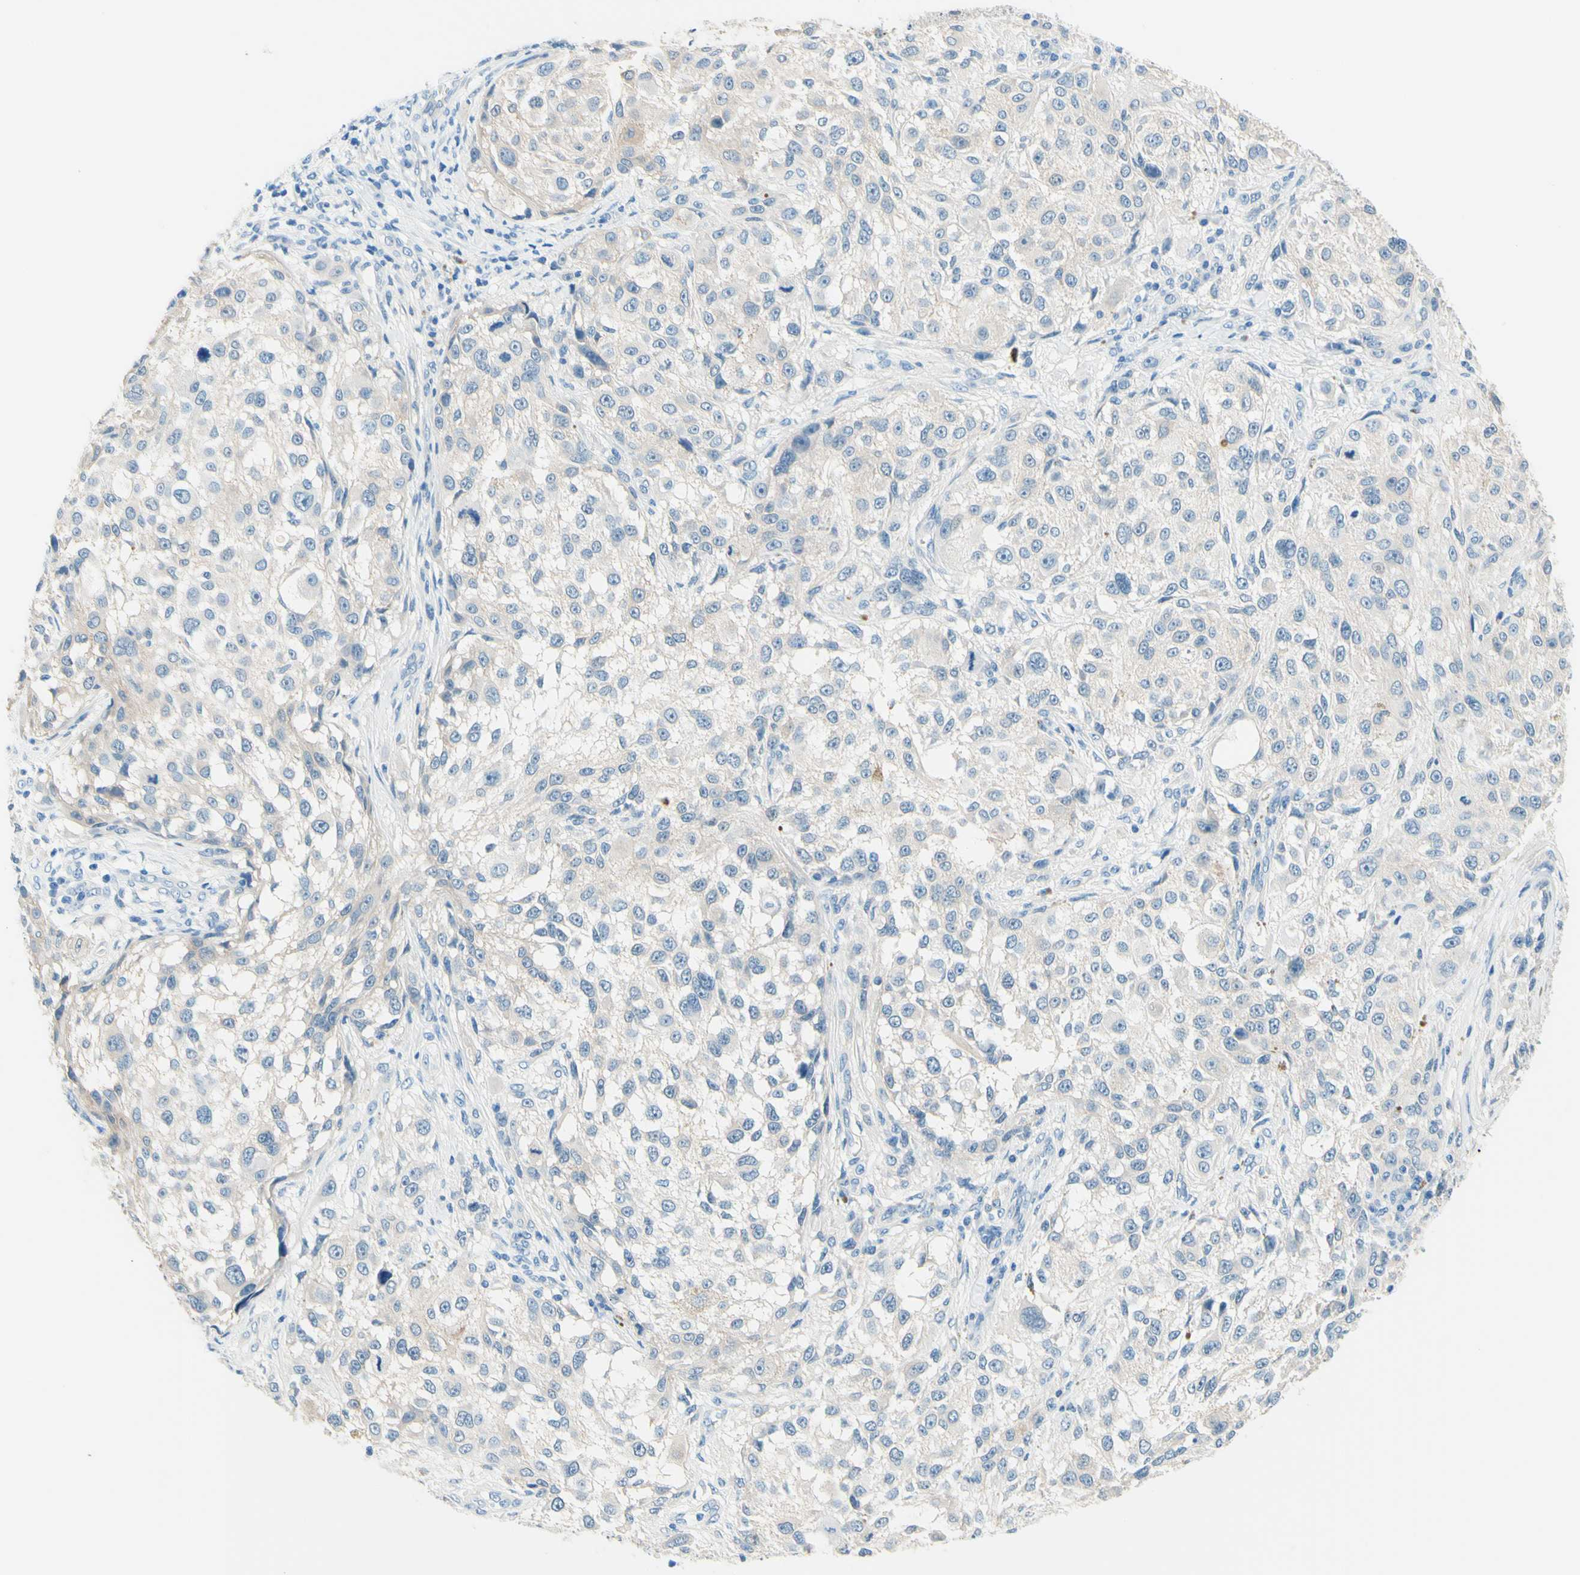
{"staining": {"intensity": "weak", "quantity": ">75%", "location": "cytoplasmic/membranous"}, "tissue": "melanoma", "cell_type": "Tumor cells", "image_type": "cancer", "snomed": [{"axis": "morphology", "description": "Necrosis, NOS"}, {"axis": "morphology", "description": "Malignant melanoma, NOS"}, {"axis": "topography", "description": "Skin"}], "caption": "Protein expression analysis of human melanoma reveals weak cytoplasmic/membranous expression in about >75% of tumor cells.", "gene": "PASD1", "patient": {"sex": "female", "age": 87}}